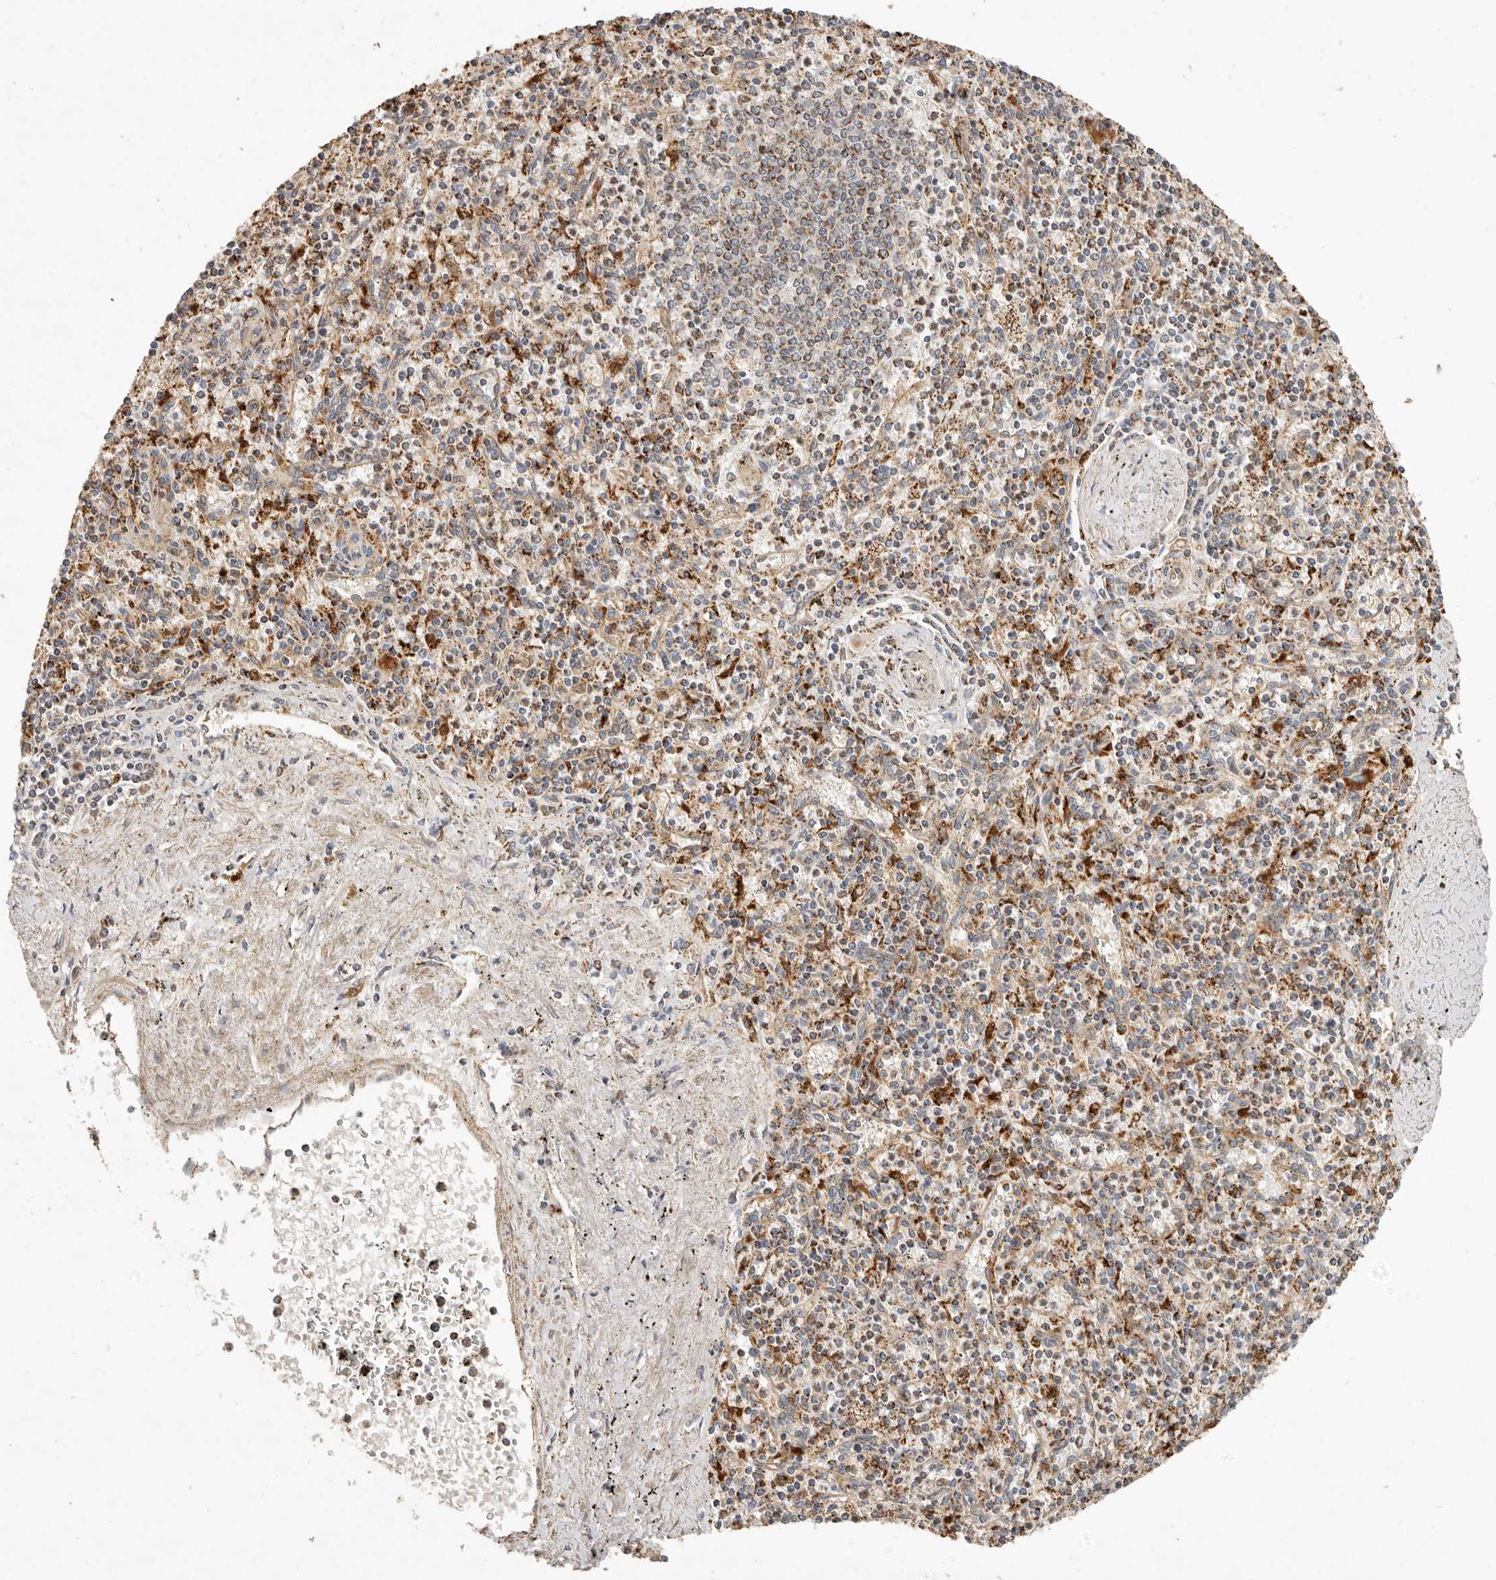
{"staining": {"intensity": "moderate", "quantity": "25%-75%", "location": "cytoplasmic/membranous"}, "tissue": "spleen", "cell_type": "Cells in red pulp", "image_type": "normal", "snomed": [{"axis": "morphology", "description": "Normal tissue, NOS"}, {"axis": "topography", "description": "Spleen"}], "caption": "Approximately 25%-75% of cells in red pulp in unremarkable human spleen display moderate cytoplasmic/membranous protein positivity as visualized by brown immunohistochemical staining.", "gene": "ARHGEF10L", "patient": {"sex": "male", "age": 72}}